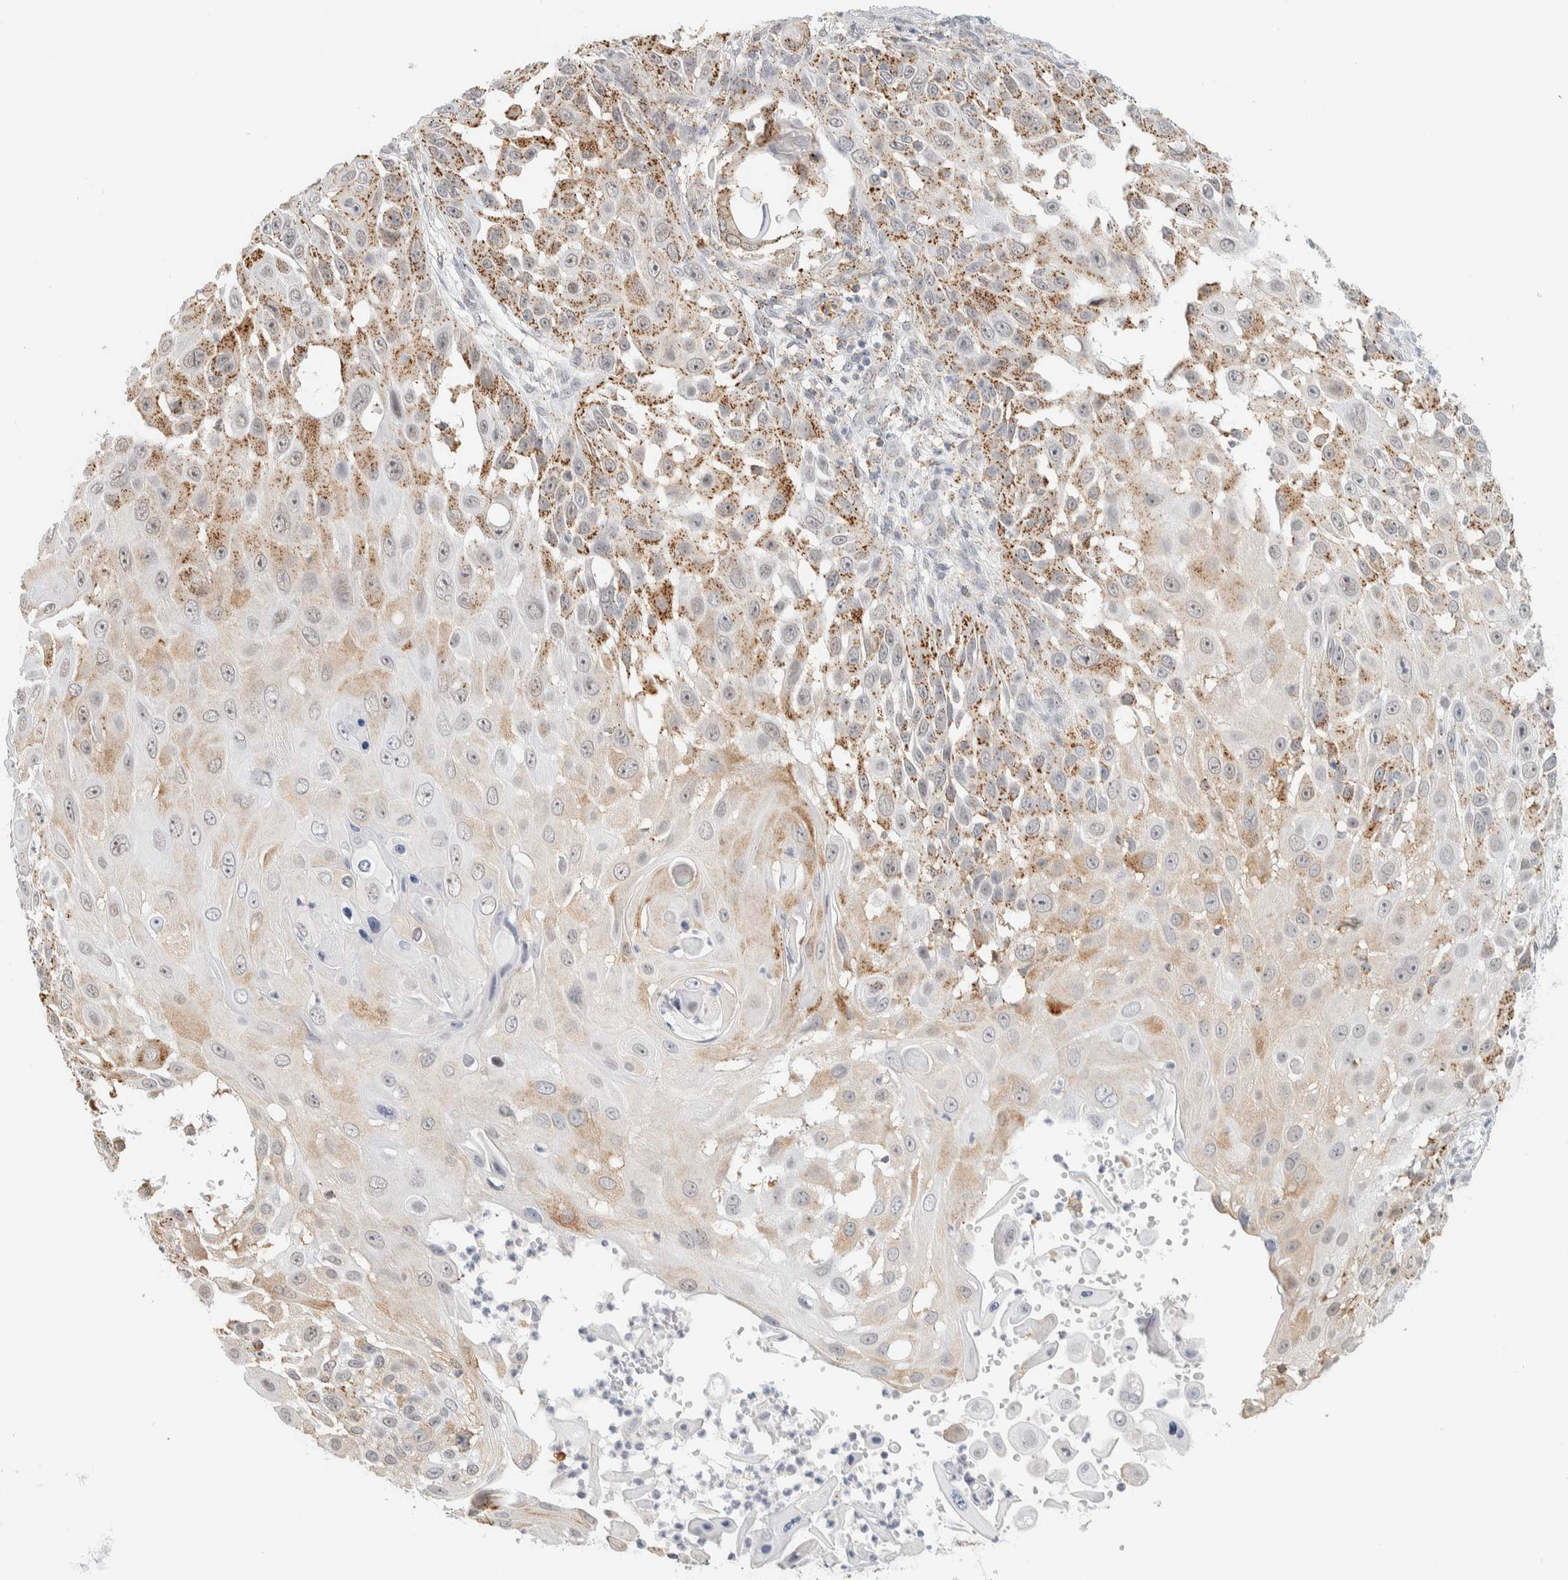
{"staining": {"intensity": "moderate", "quantity": "25%-75%", "location": "cytoplasmic/membranous"}, "tissue": "skin cancer", "cell_type": "Tumor cells", "image_type": "cancer", "snomed": [{"axis": "morphology", "description": "Squamous cell carcinoma, NOS"}, {"axis": "topography", "description": "Skin"}], "caption": "Squamous cell carcinoma (skin) was stained to show a protein in brown. There is medium levels of moderate cytoplasmic/membranous positivity in approximately 25%-75% of tumor cells.", "gene": "CDH17", "patient": {"sex": "female", "age": 44}}